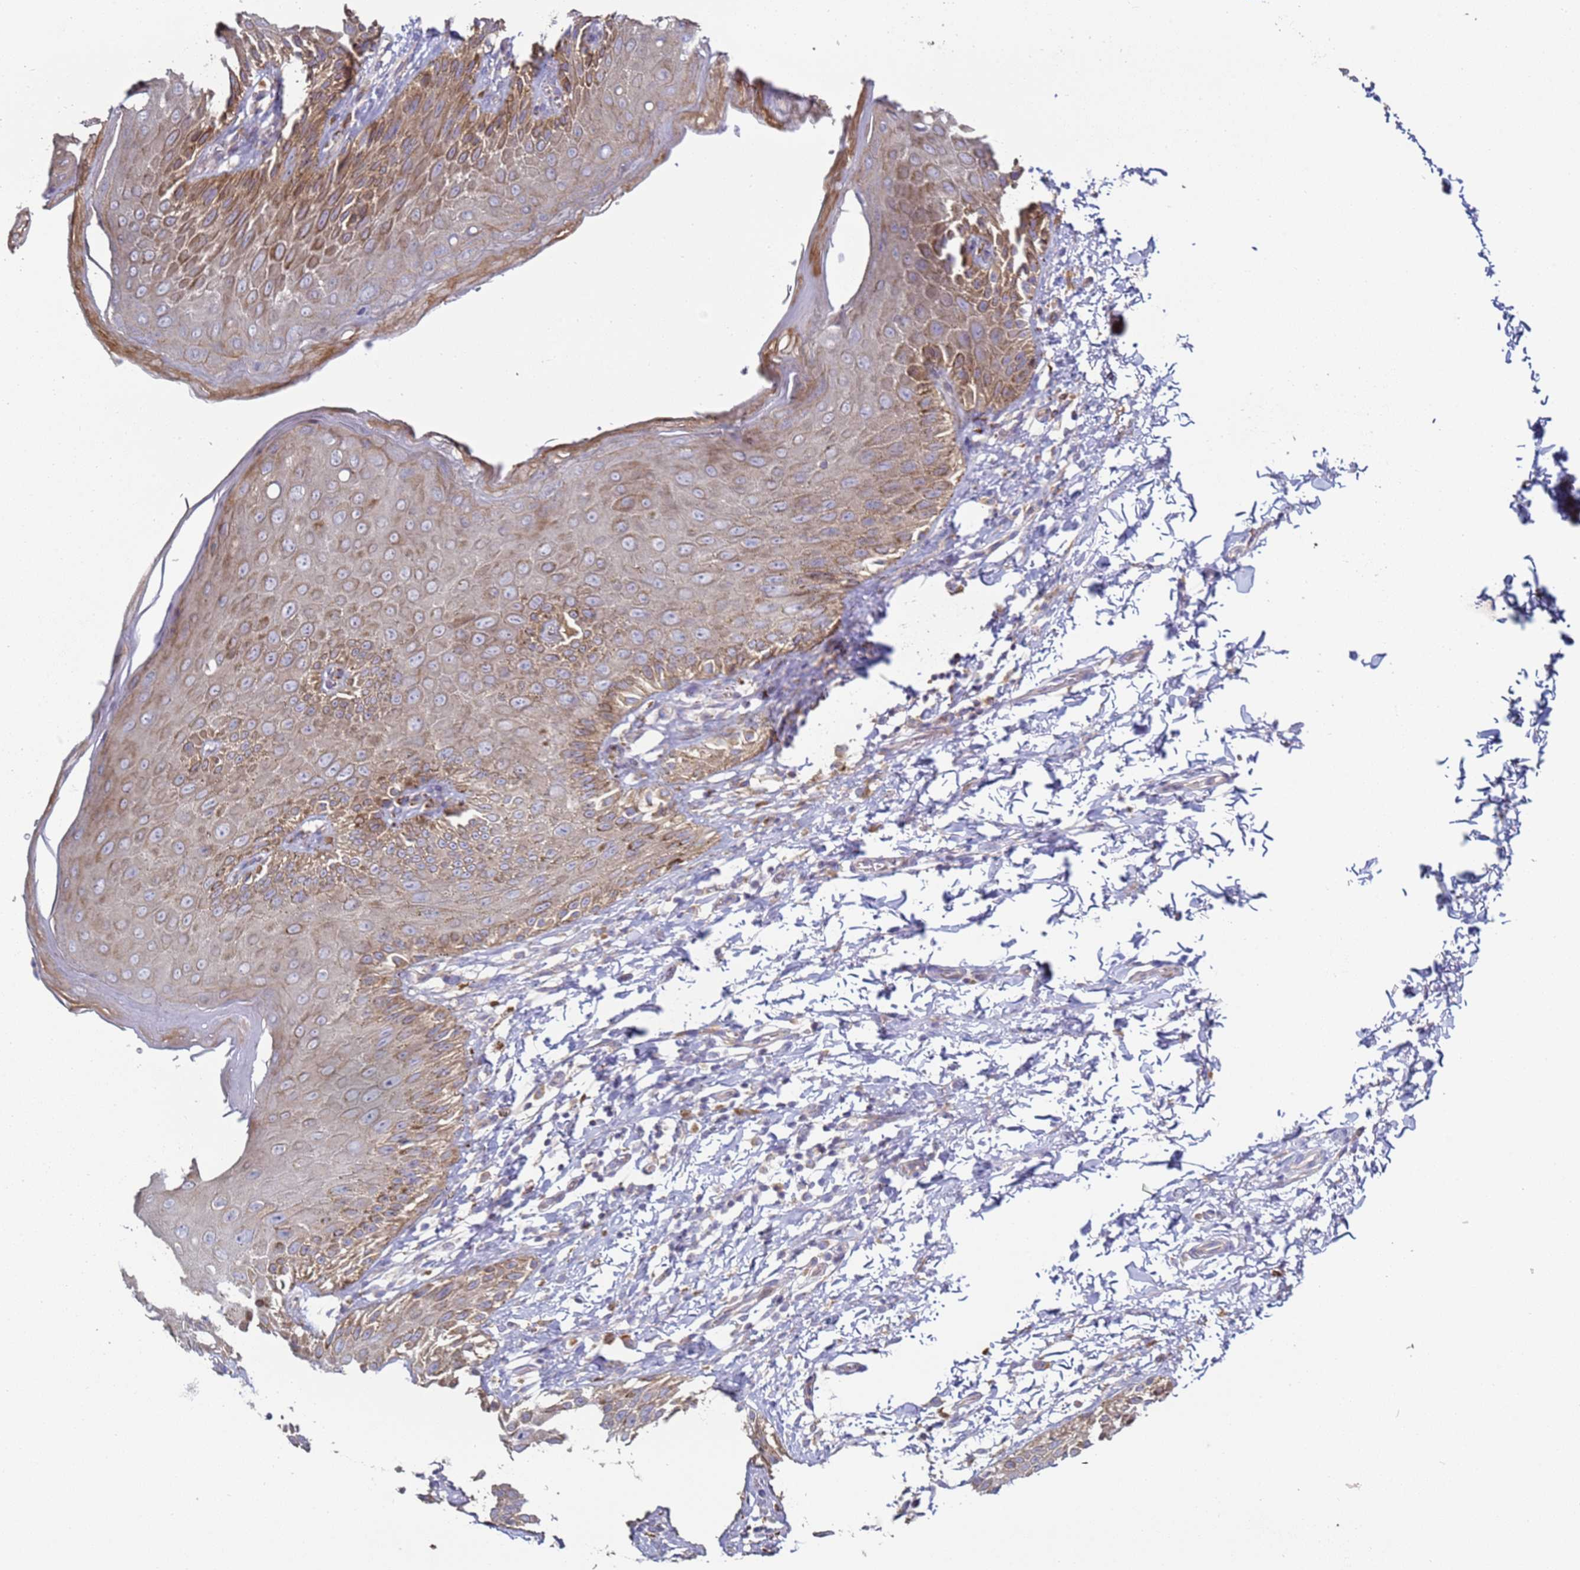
{"staining": {"intensity": "moderate", "quantity": "25%-75%", "location": "cytoplasmic/membranous"}, "tissue": "skin", "cell_type": "Epidermal cells", "image_type": "normal", "snomed": [{"axis": "morphology", "description": "Normal tissue, NOS"}, {"axis": "topography", "description": "Anal"}], "caption": "Human skin stained for a protein (brown) reveals moderate cytoplasmic/membranous positive expression in approximately 25%-75% of epidermal cells.", "gene": "DIP2B", "patient": {"sex": "male", "age": 44}}